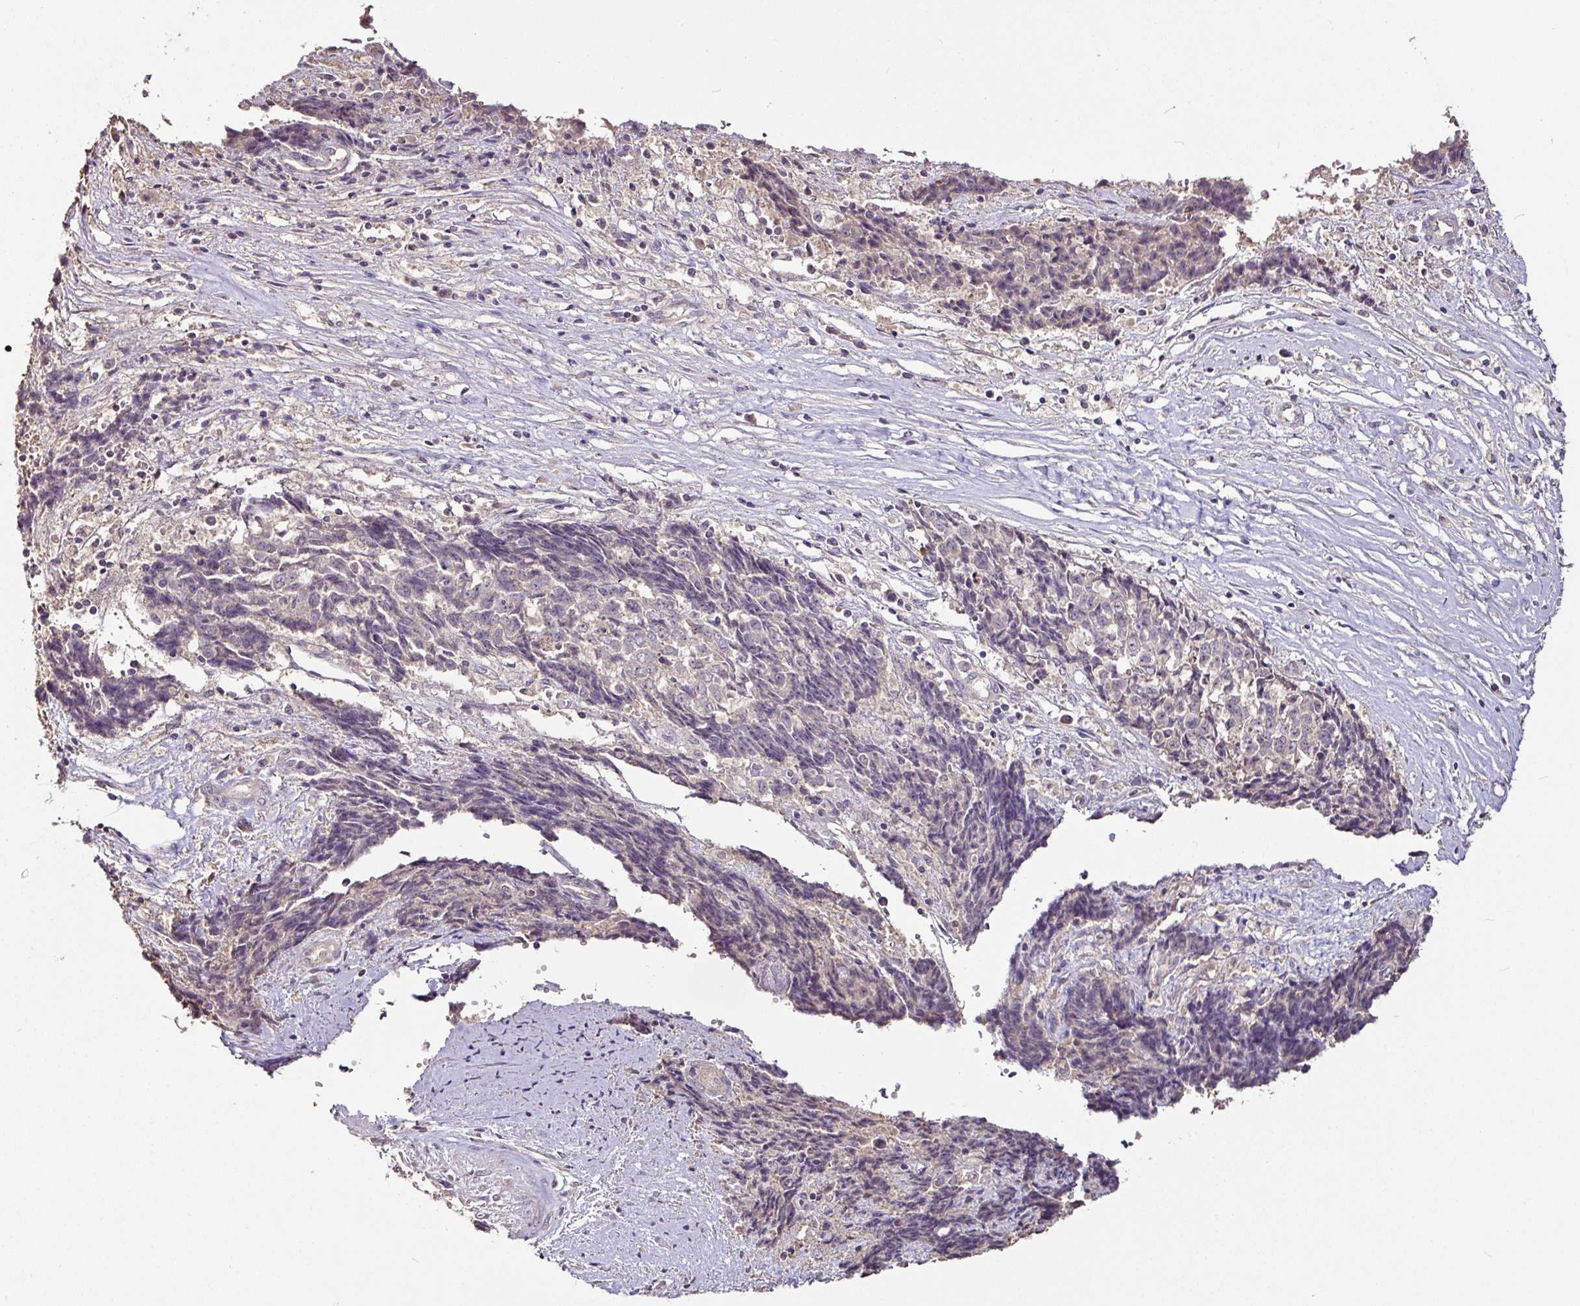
{"staining": {"intensity": "negative", "quantity": "none", "location": "none"}, "tissue": "ovarian cancer", "cell_type": "Tumor cells", "image_type": "cancer", "snomed": [{"axis": "morphology", "description": "Carcinoma, endometroid"}, {"axis": "topography", "description": "Ovary"}], "caption": "The micrograph exhibits no staining of tumor cells in ovarian cancer (endometroid carcinoma). Brightfield microscopy of immunohistochemistry (IHC) stained with DAB (3,3'-diaminobenzidine) (brown) and hematoxylin (blue), captured at high magnification.", "gene": "RPL38", "patient": {"sex": "female", "age": 42}}